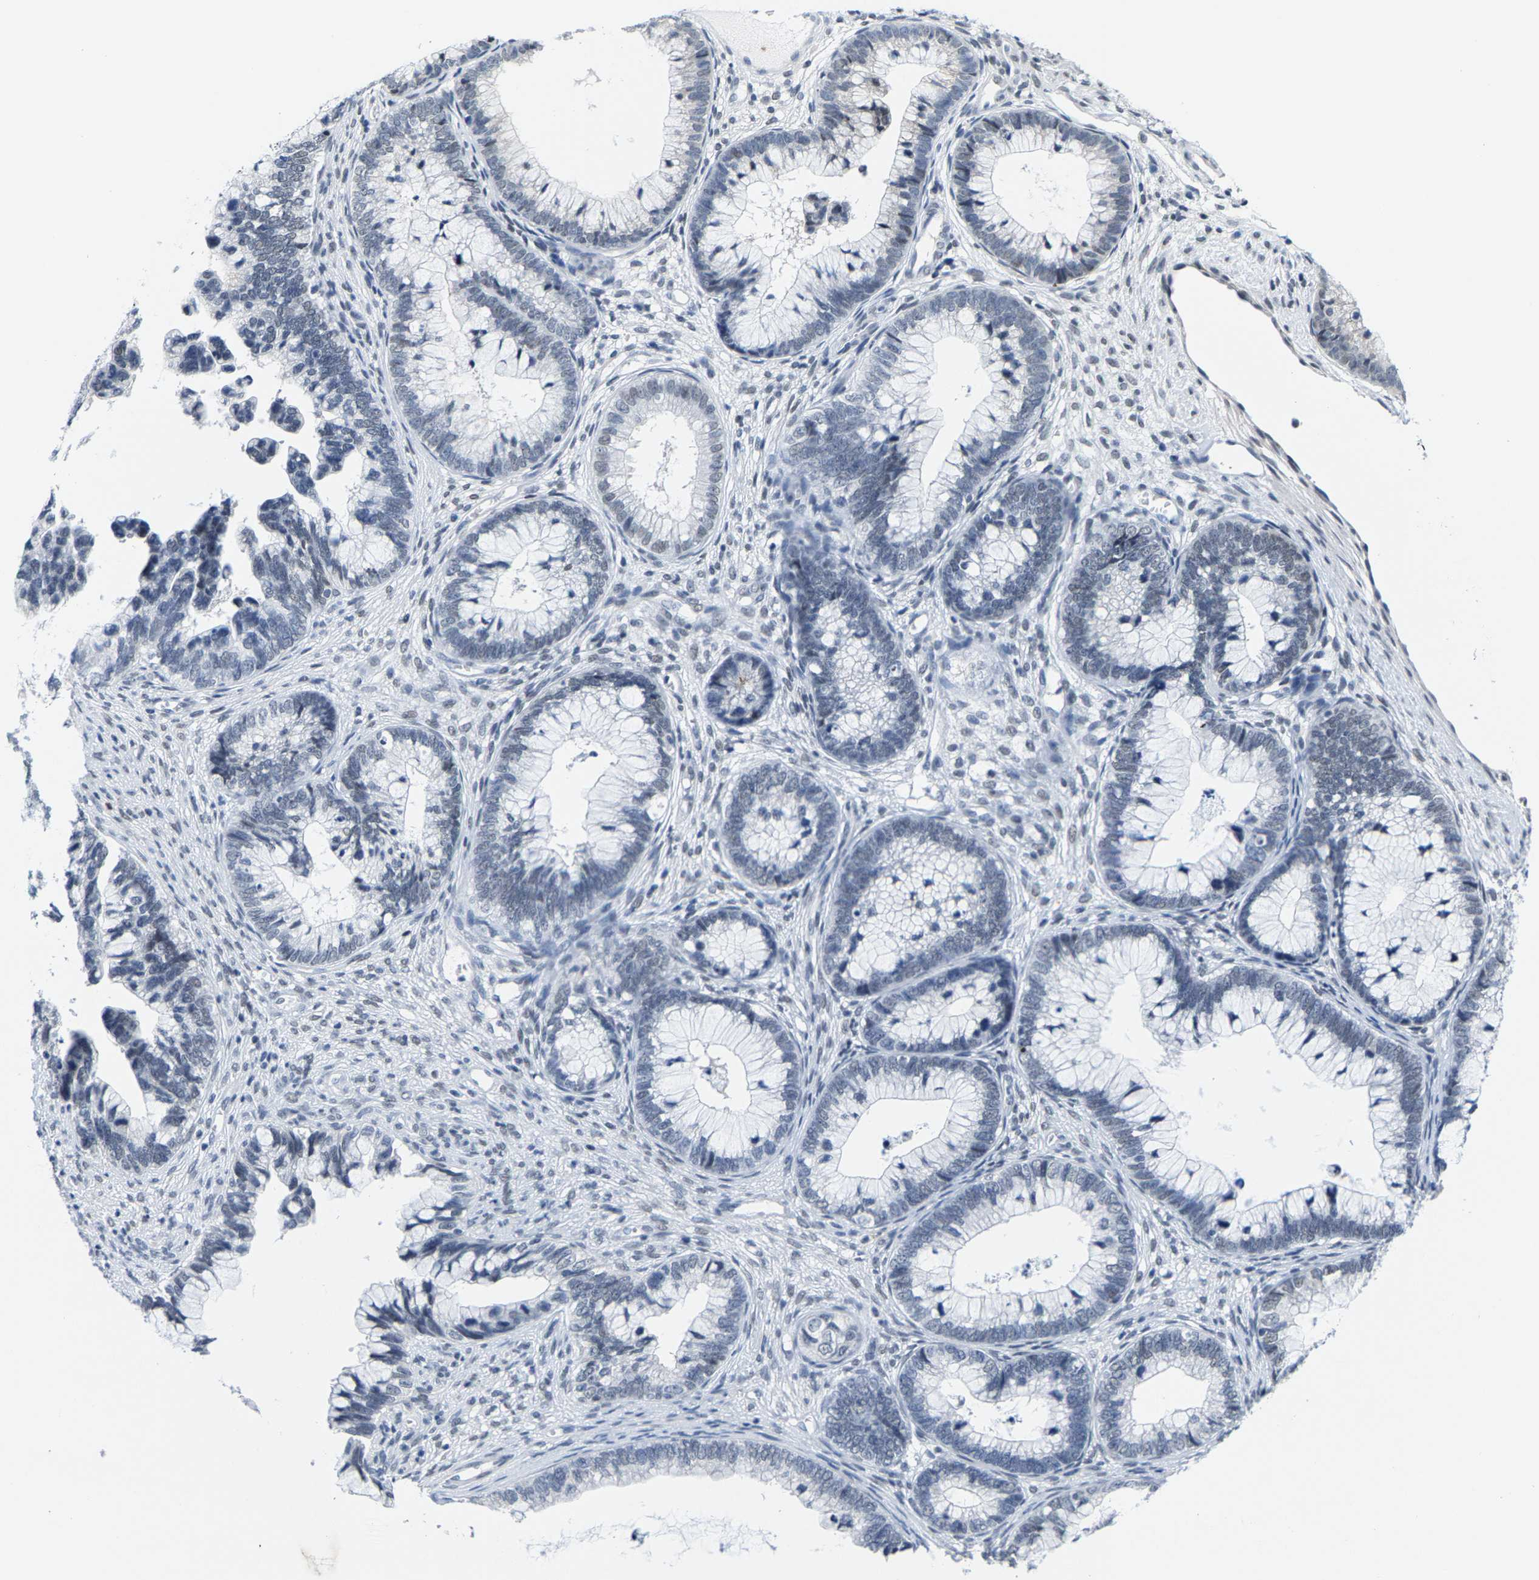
{"staining": {"intensity": "negative", "quantity": "none", "location": "none"}, "tissue": "cervical cancer", "cell_type": "Tumor cells", "image_type": "cancer", "snomed": [{"axis": "morphology", "description": "Adenocarcinoma, NOS"}, {"axis": "topography", "description": "Cervix"}], "caption": "This is a micrograph of immunohistochemistry staining of cervical cancer (adenocarcinoma), which shows no positivity in tumor cells.", "gene": "SETD1B", "patient": {"sex": "female", "age": 44}}